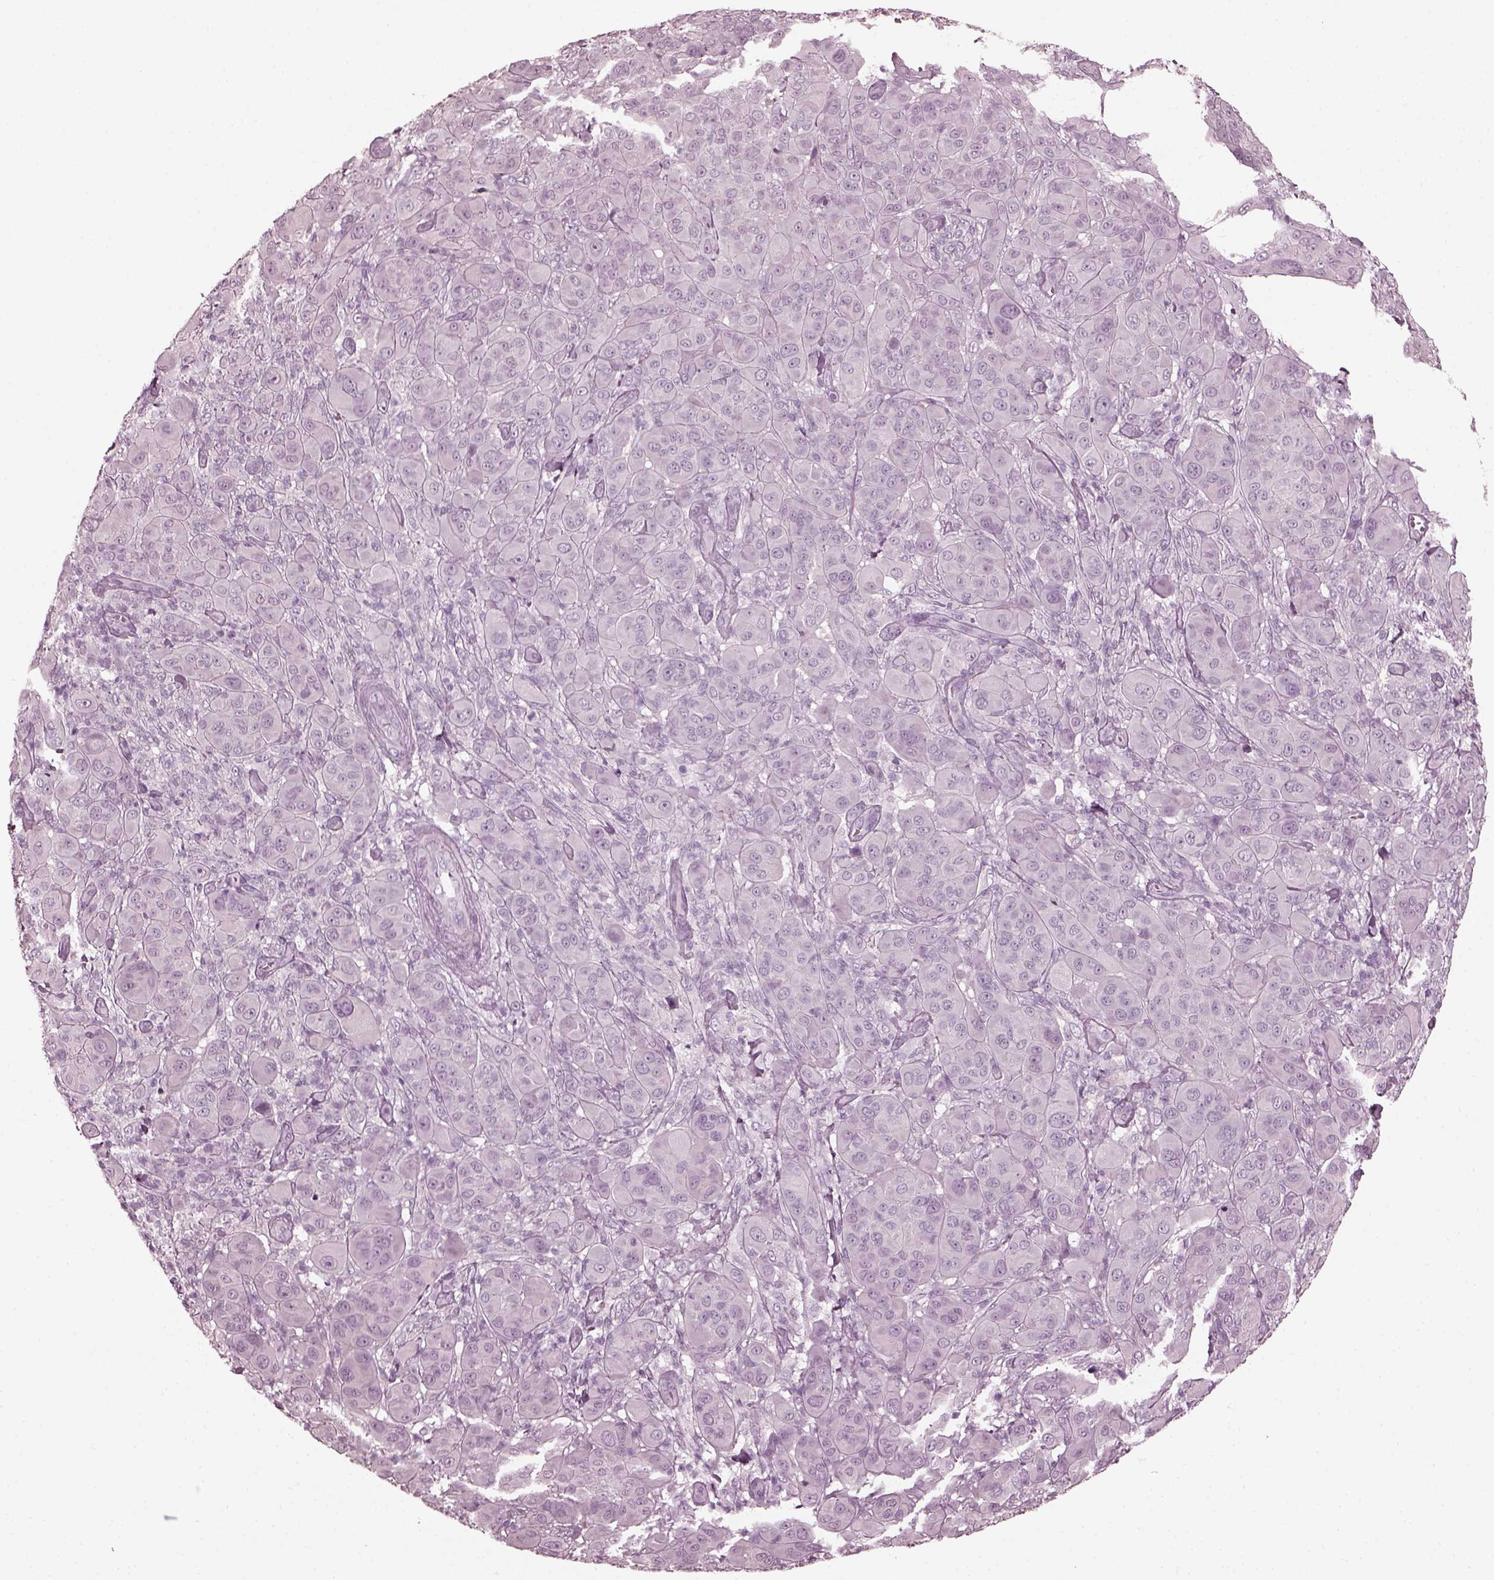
{"staining": {"intensity": "negative", "quantity": "none", "location": "none"}, "tissue": "melanoma", "cell_type": "Tumor cells", "image_type": "cancer", "snomed": [{"axis": "morphology", "description": "Malignant melanoma, NOS"}, {"axis": "topography", "description": "Skin"}], "caption": "Immunohistochemical staining of melanoma displays no significant staining in tumor cells.", "gene": "GRM6", "patient": {"sex": "female", "age": 87}}